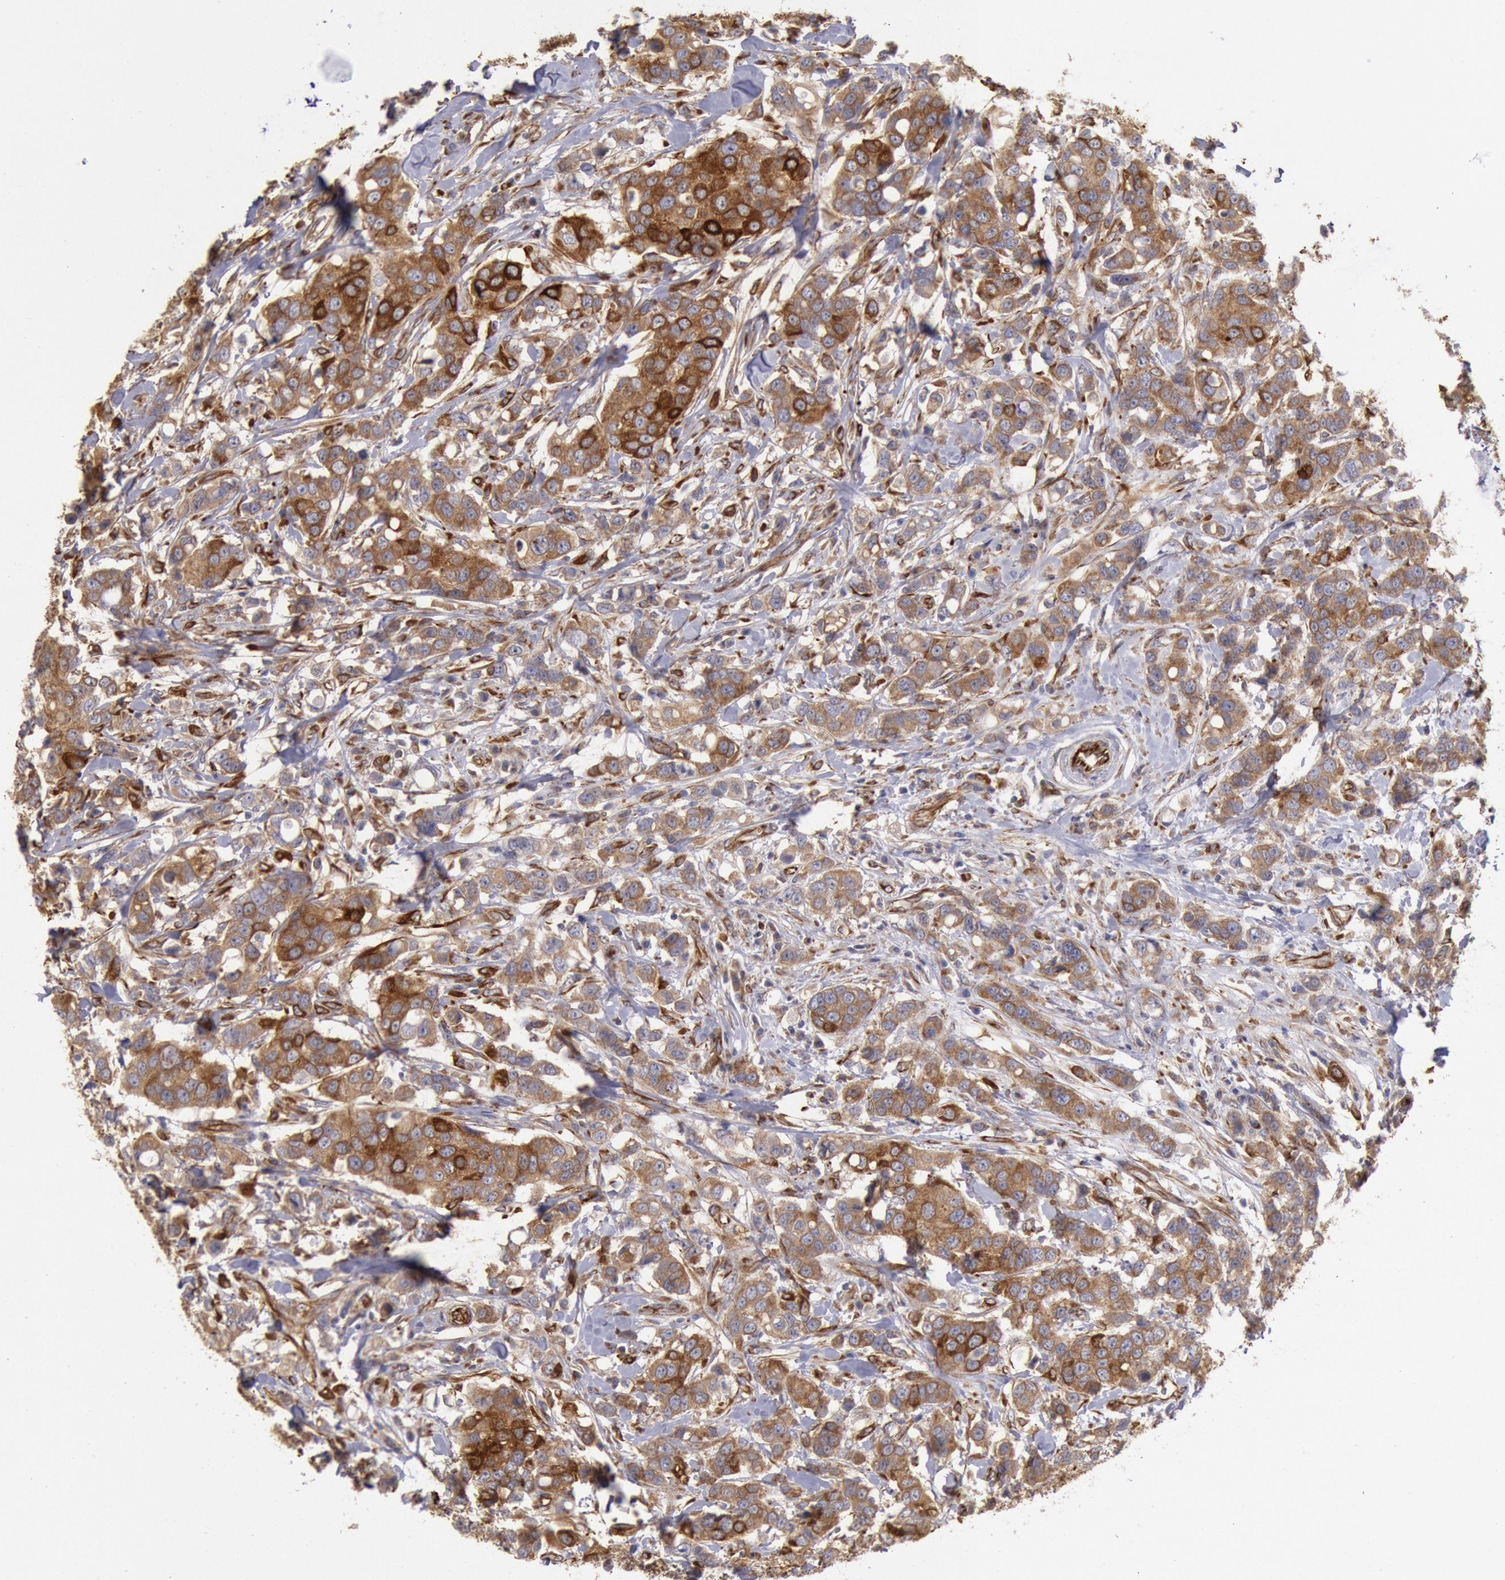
{"staining": {"intensity": "strong", "quantity": ">75%", "location": "cytoplasmic/membranous"}, "tissue": "breast cancer", "cell_type": "Tumor cells", "image_type": "cancer", "snomed": [{"axis": "morphology", "description": "Duct carcinoma"}, {"axis": "topography", "description": "Breast"}], "caption": "Immunohistochemistry (IHC) photomicrograph of neoplastic tissue: human breast cancer stained using IHC exhibits high levels of strong protein expression localized specifically in the cytoplasmic/membranous of tumor cells, appearing as a cytoplasmic/membranous brown color.", "gene": "RNF139", "patient": {"sex": "female", "age": 27}}